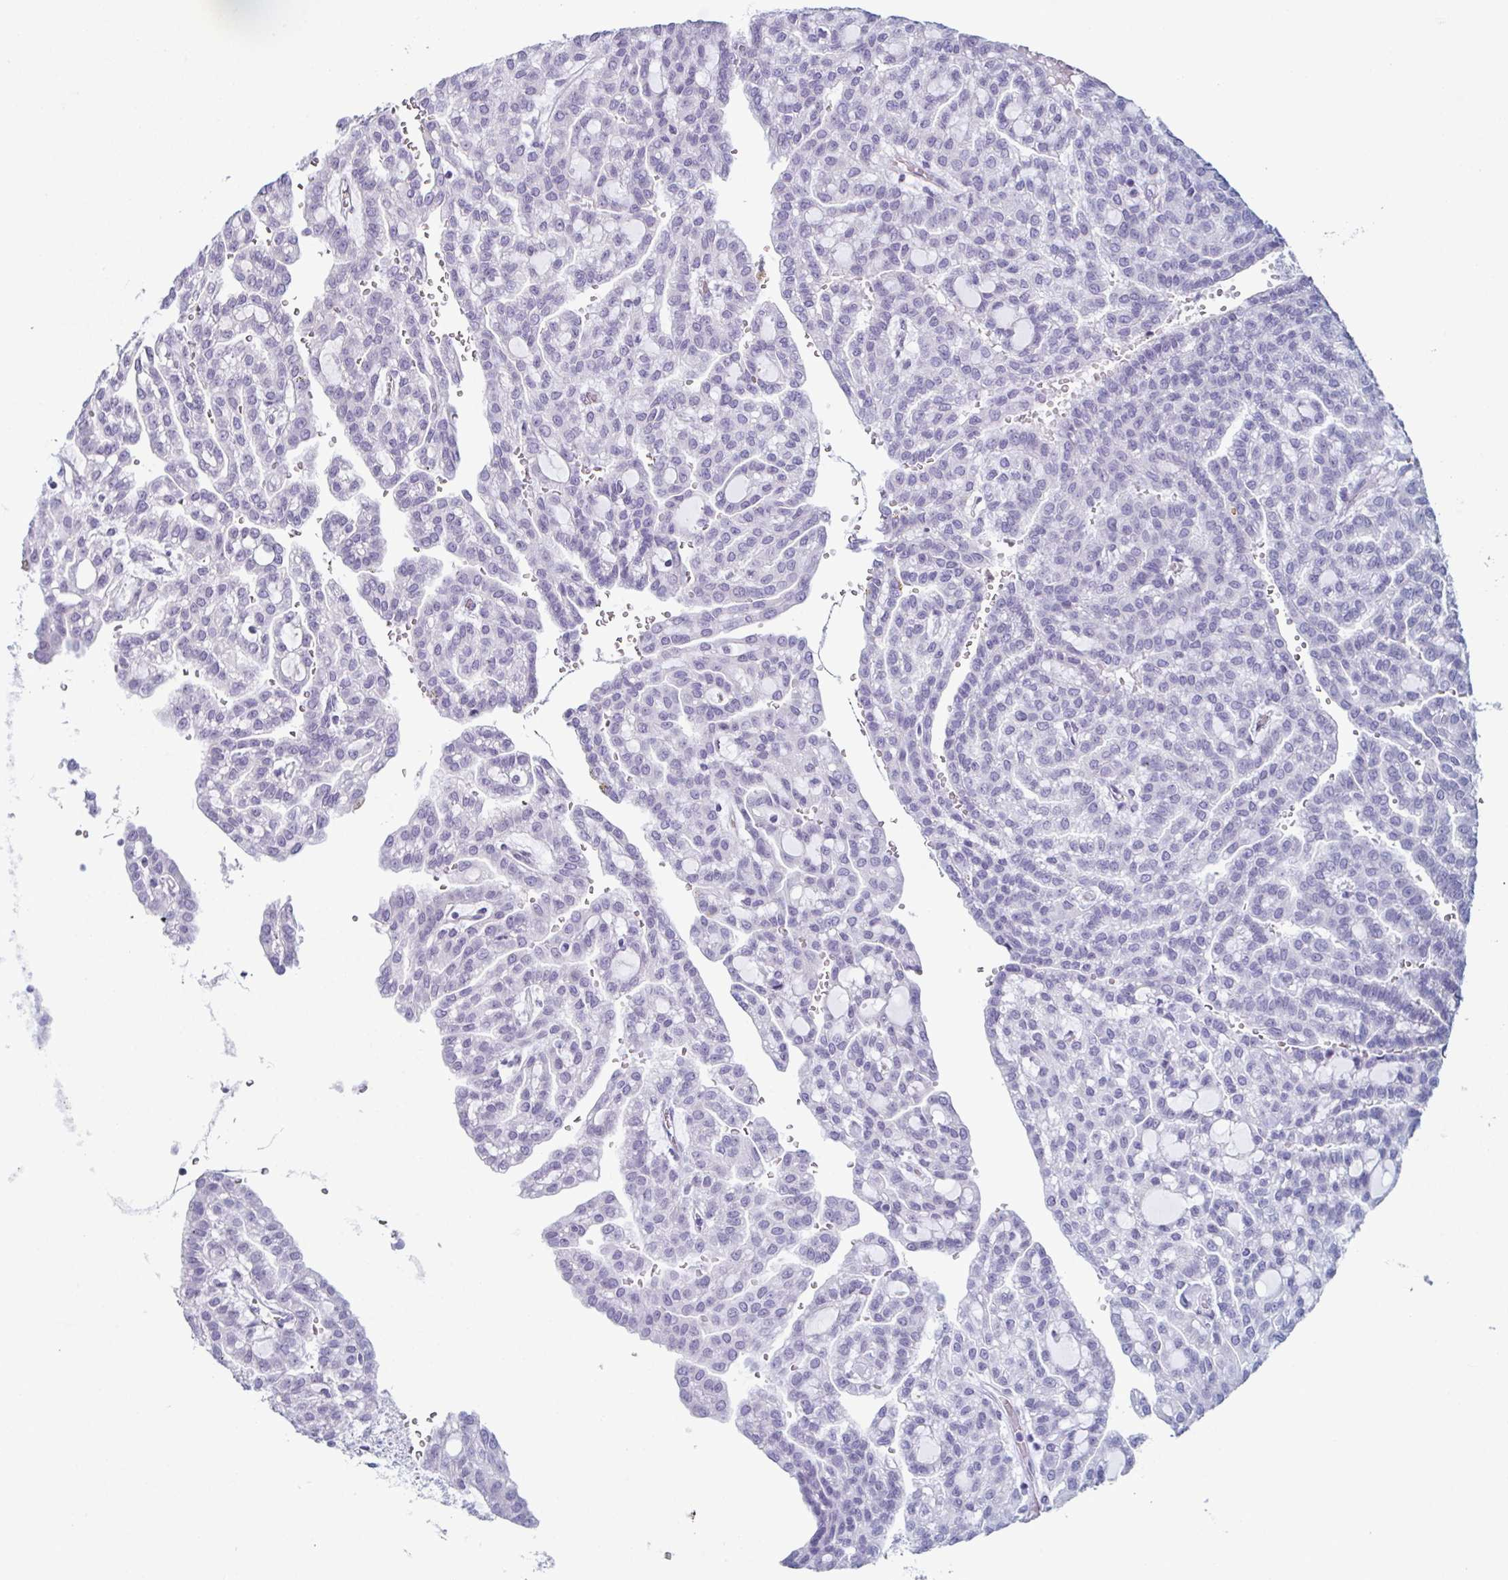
{"staining": {"intensity": "negative", "quantity": "none", "location": "none"}, "tissue": "renal cancer", "cell_type": "Tumor cells", "image_type": "cancer", "snomed": [{"axis": "morphology", "description": "Adenocarcinoma, NOS"}, {"axis": "topography", "description": "Kidney"}], "caption": "An immunohistochemistry micrograph of renal adenocarcinoma is shown. There is no staining in tumor cells of renal adenocarcinoma.", "gene": "ENKUR", "patient": {"sex": "male", "age": 63}}